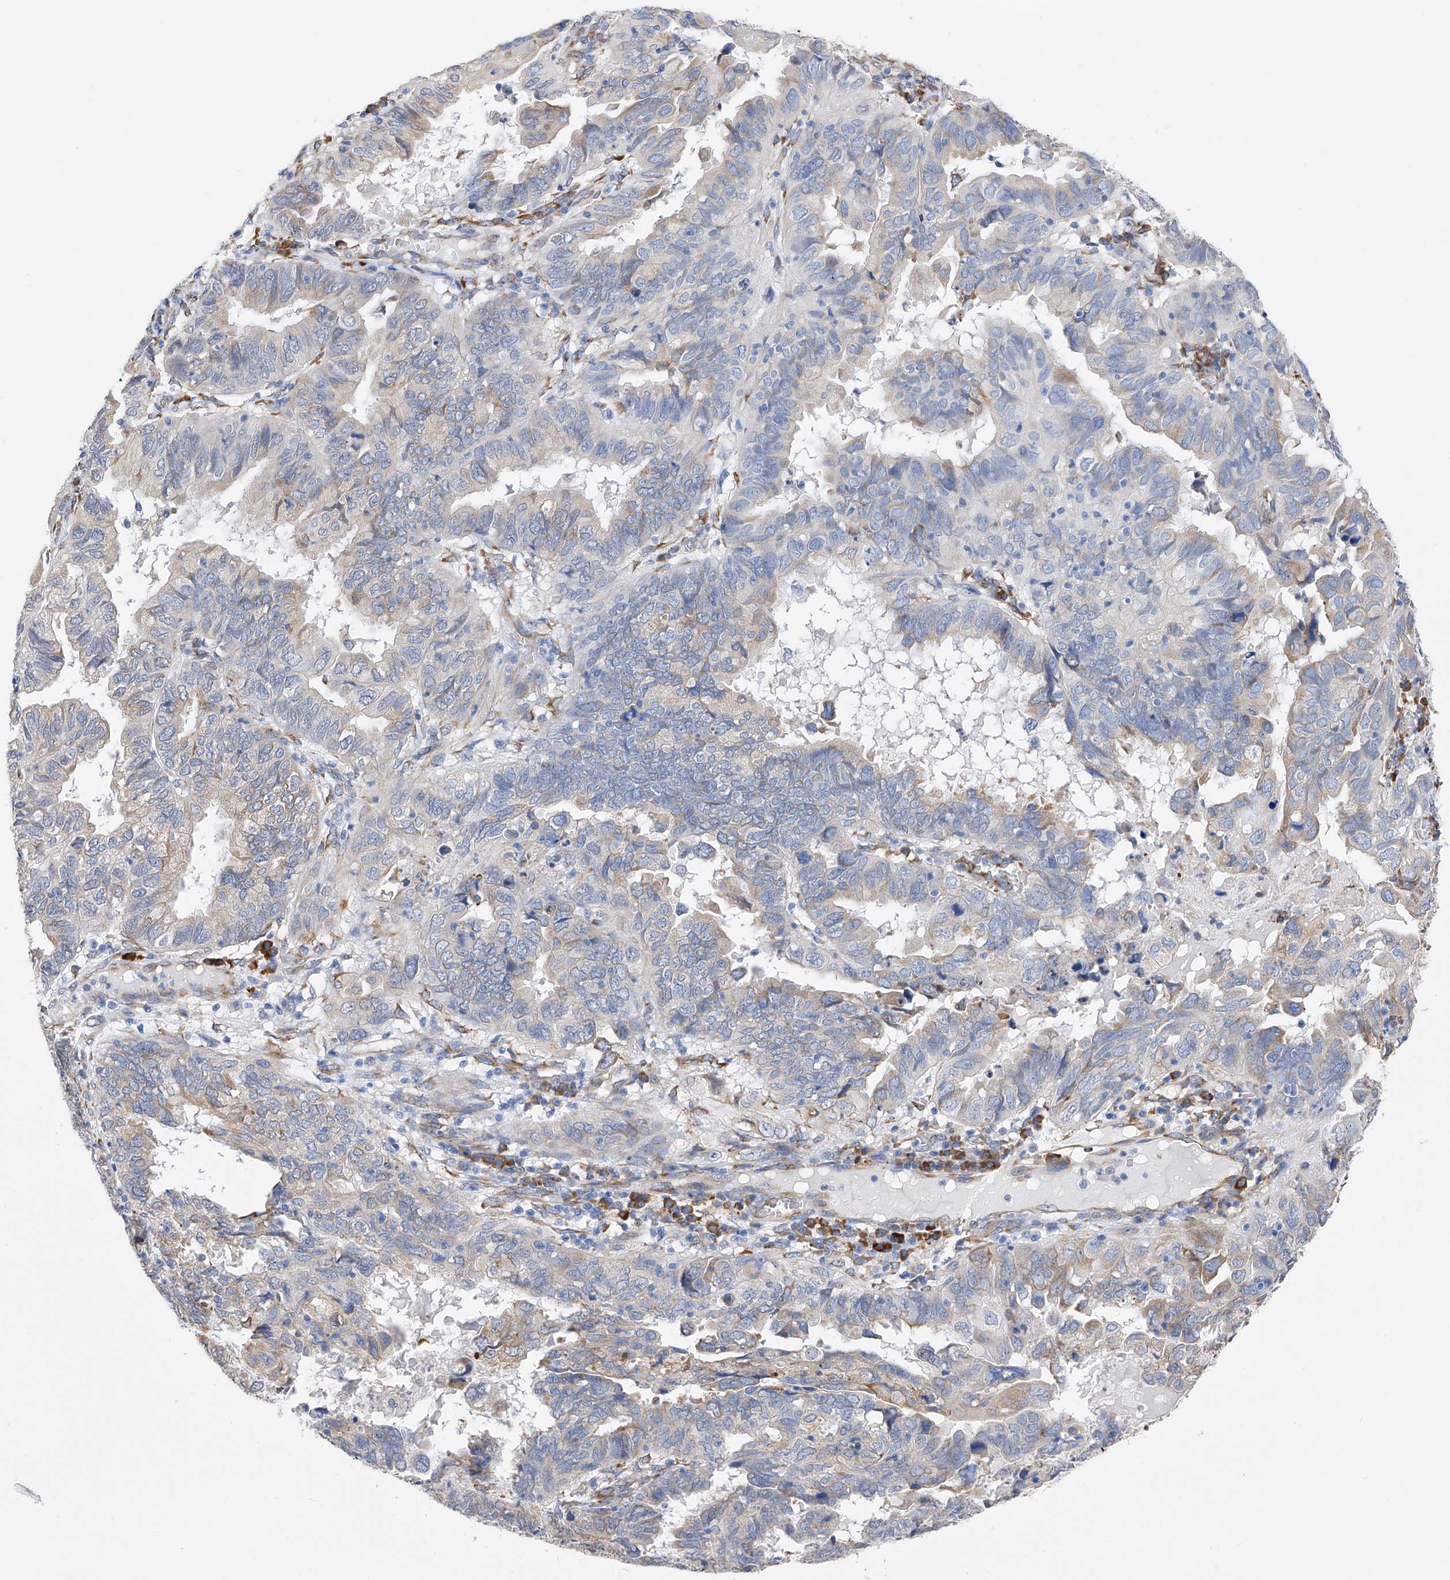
{"staining": {"intensity": "moderate", "quantity": "<25%", "location": "cytoplasmic/membranous"}, "tissue": "endometrial cancer", "cell_type": "Tumor cells", "image_type": "cancer", "snomed": [{"axis": "morphology", "description": "Adenocarcinoma, NOS"}, {"axis": "topography", "description": "Uterus"}], "caption": "Moderate cytoplasmic/membranous positivity for a protein is present in about <25% of tumor cells of endometrial cancer (adenocarcinoma) using immunohistochemistry (IHC).", "gene": "PDIA5", "patient": {"sex": "female", "age": 77}}